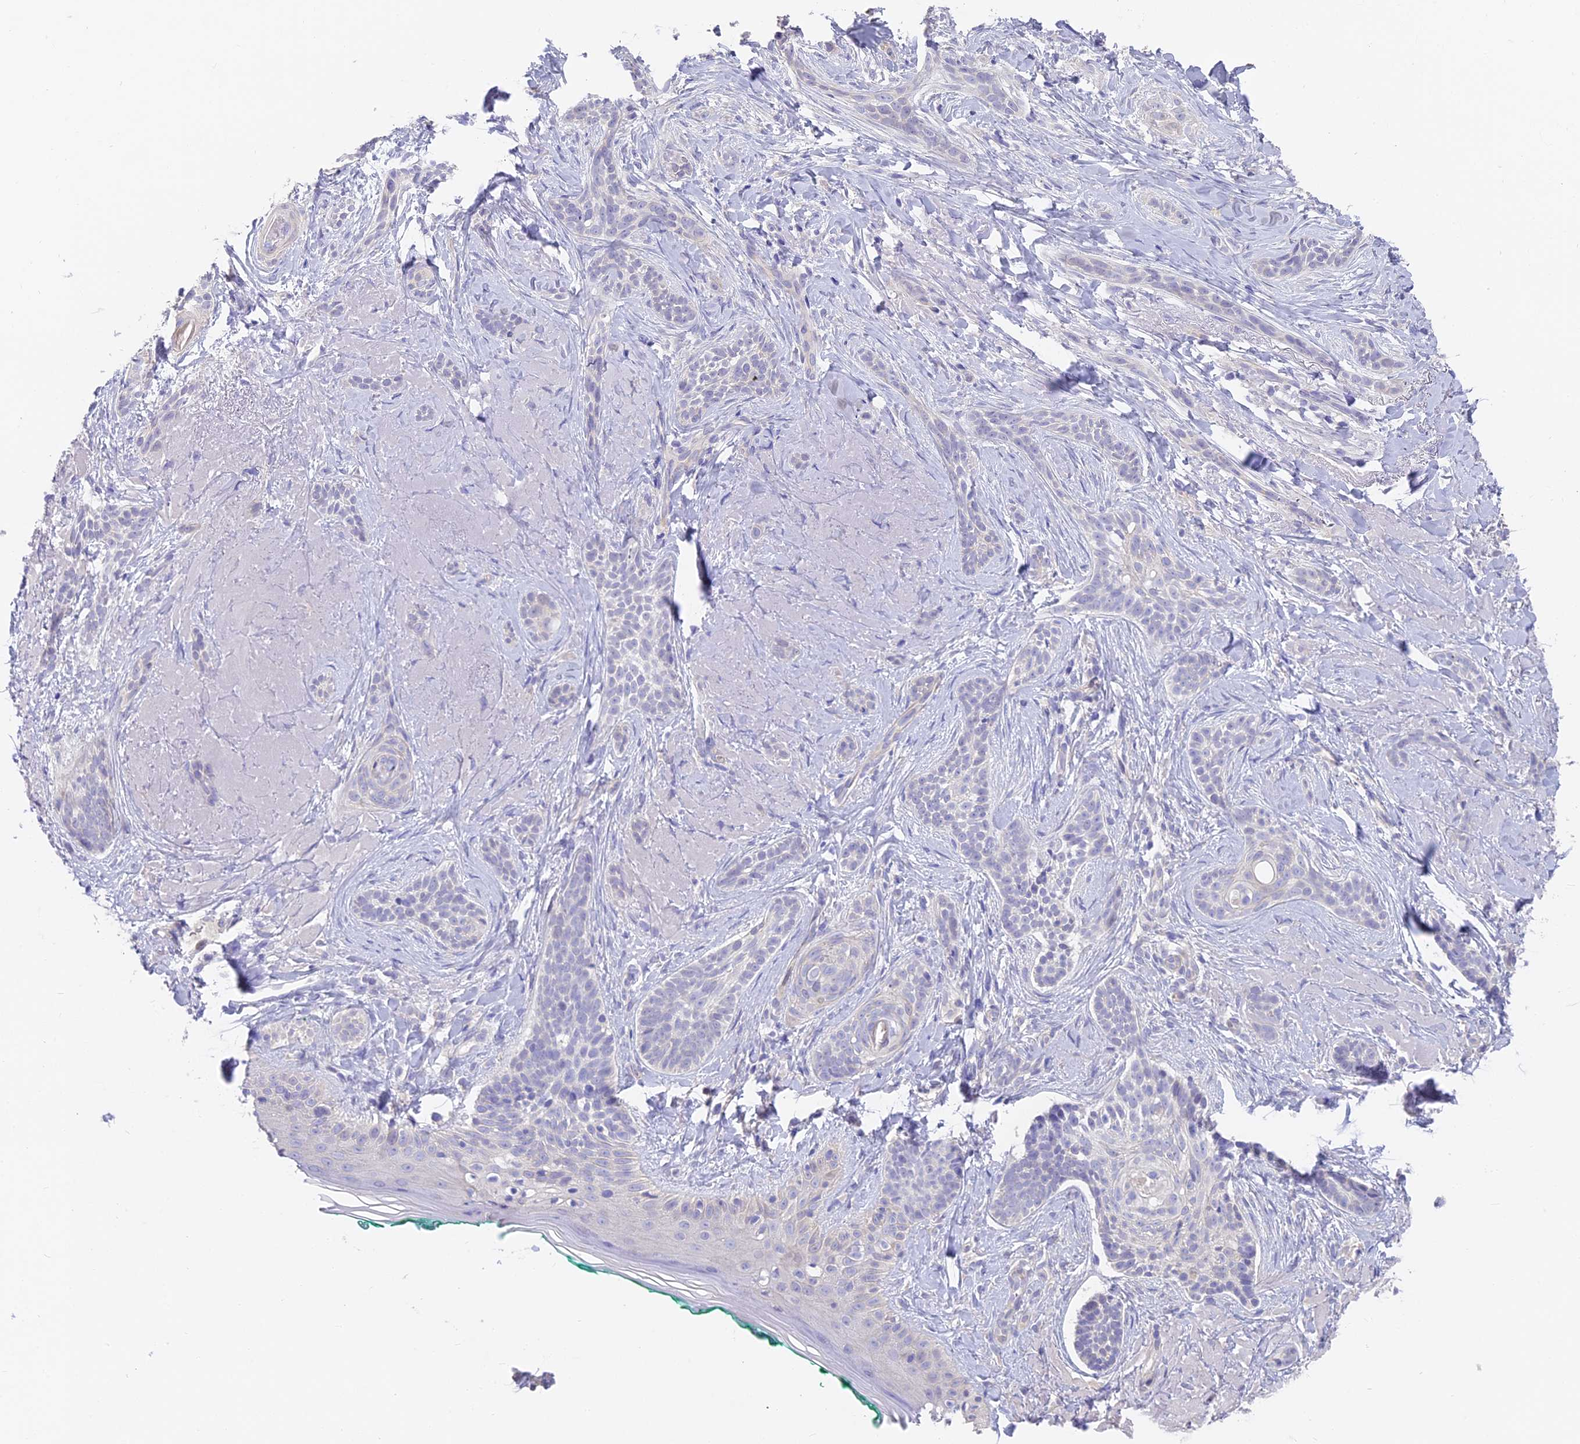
{"staining": {"intensity": "negative", "quantity": "none", "location": "none"}, "tissue": "skin cancer", "cell_type": "Tumor cells", "image_type": "cancer", "snomed": [{"axis": "morphology", "description": "Basal cell carcinoma"}, {"axis": "topography", "description": "Skin"}], "caption": "High magnification brightfield microscopy of skin basal cell carcinoma stained with DAB (brown) and counterstained with hematoxylin (blue): tumor cells show no significant expression.", "gene": "FAM168B", "patient": {"sex": "male", "age": 71}}